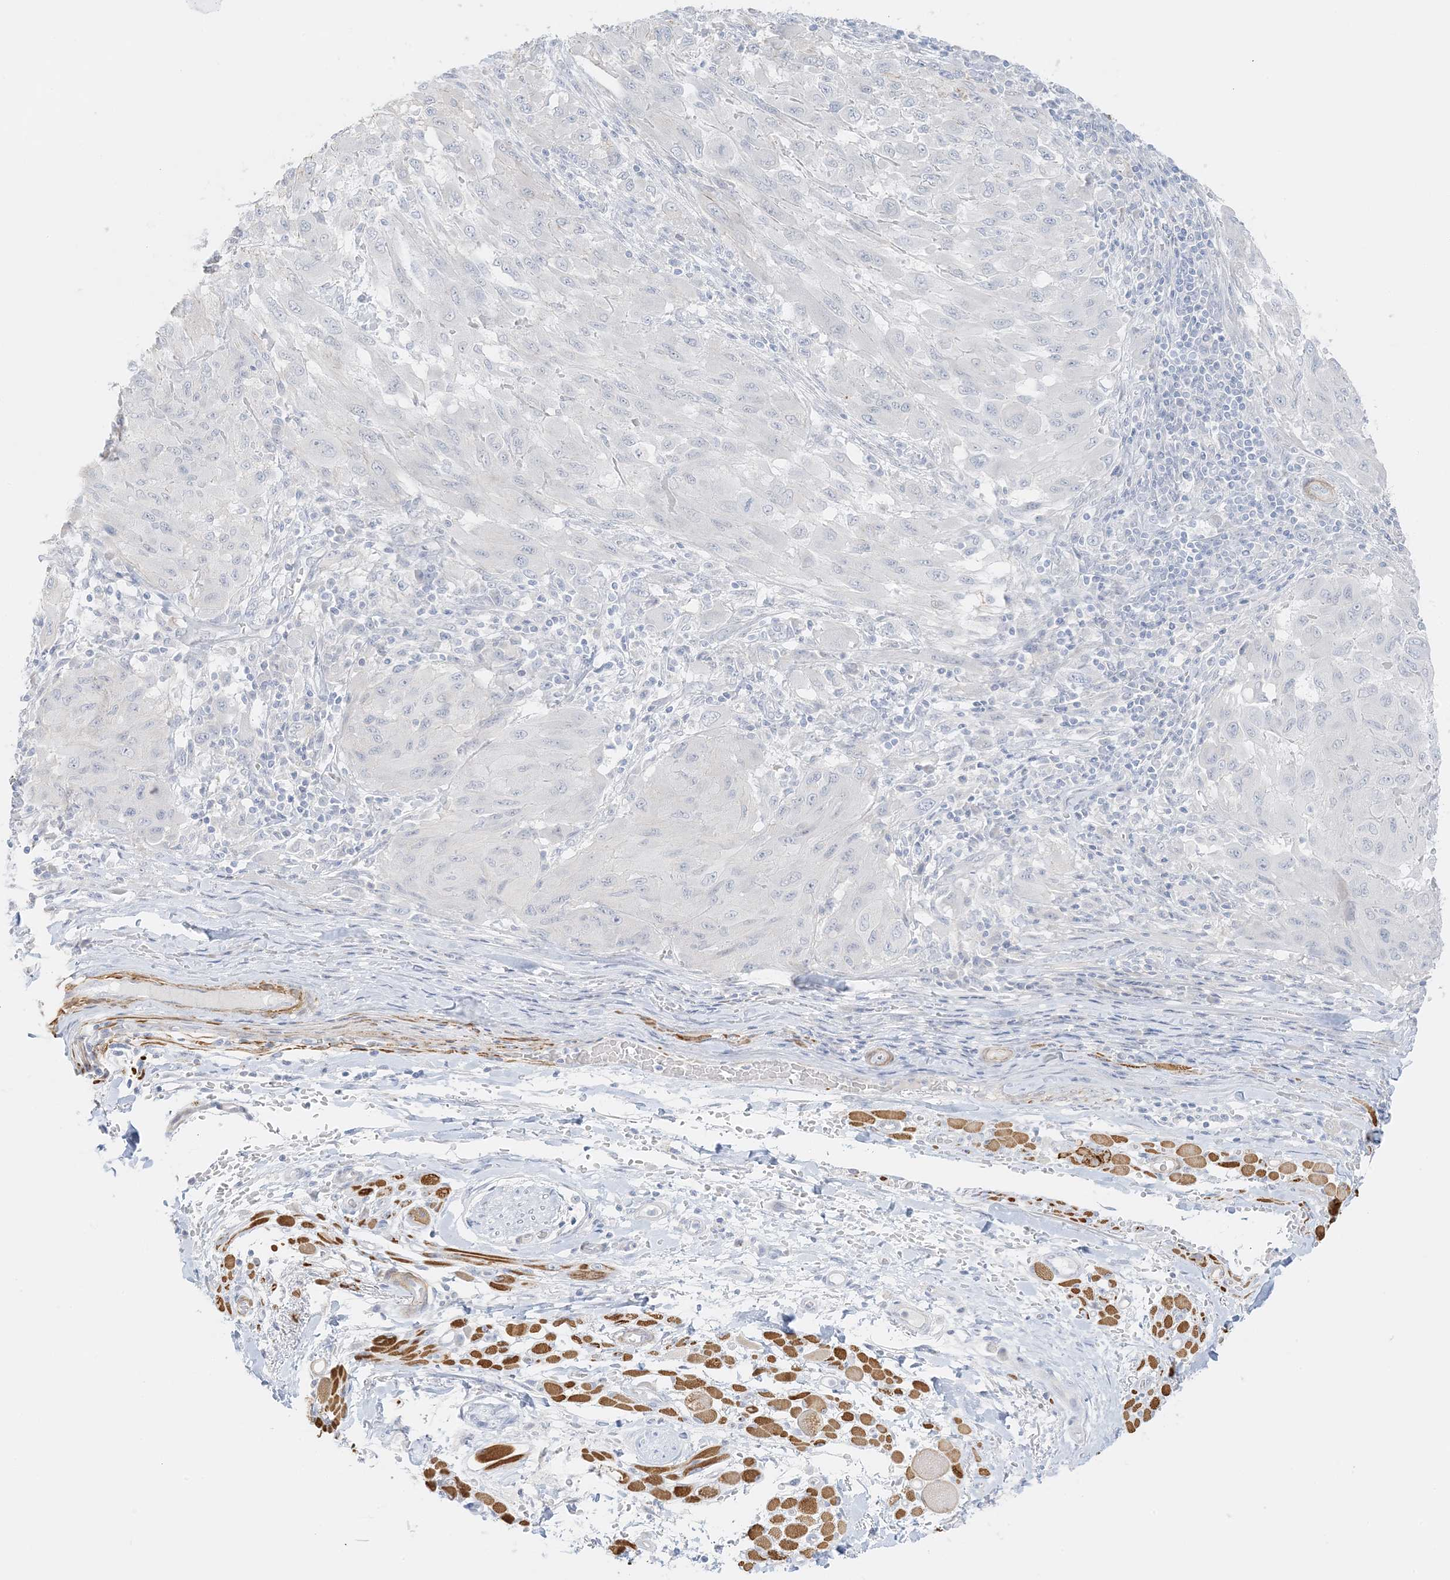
{"staining": {"intensity": "negative", "quantity": "none", "location": "none"}, "tissue": "melanoma", "cell_type": "Tumor cells", "image_type": "cancer", "snomed": [{"axis": "morphology", "description": "Malignant melanoma, NOS"}, {"axis": "topography", "description": "Skin"}], "caption": "Photomicrograph shows no significant protein staining in tumor cells of melanoma. Brightfield microscopy of IHC stained with DAB (brown) and hematoxylin (blue), captured at high magnification.", "gene": "SLC22A13", "patient": {"sex": "female", "age": 91}}